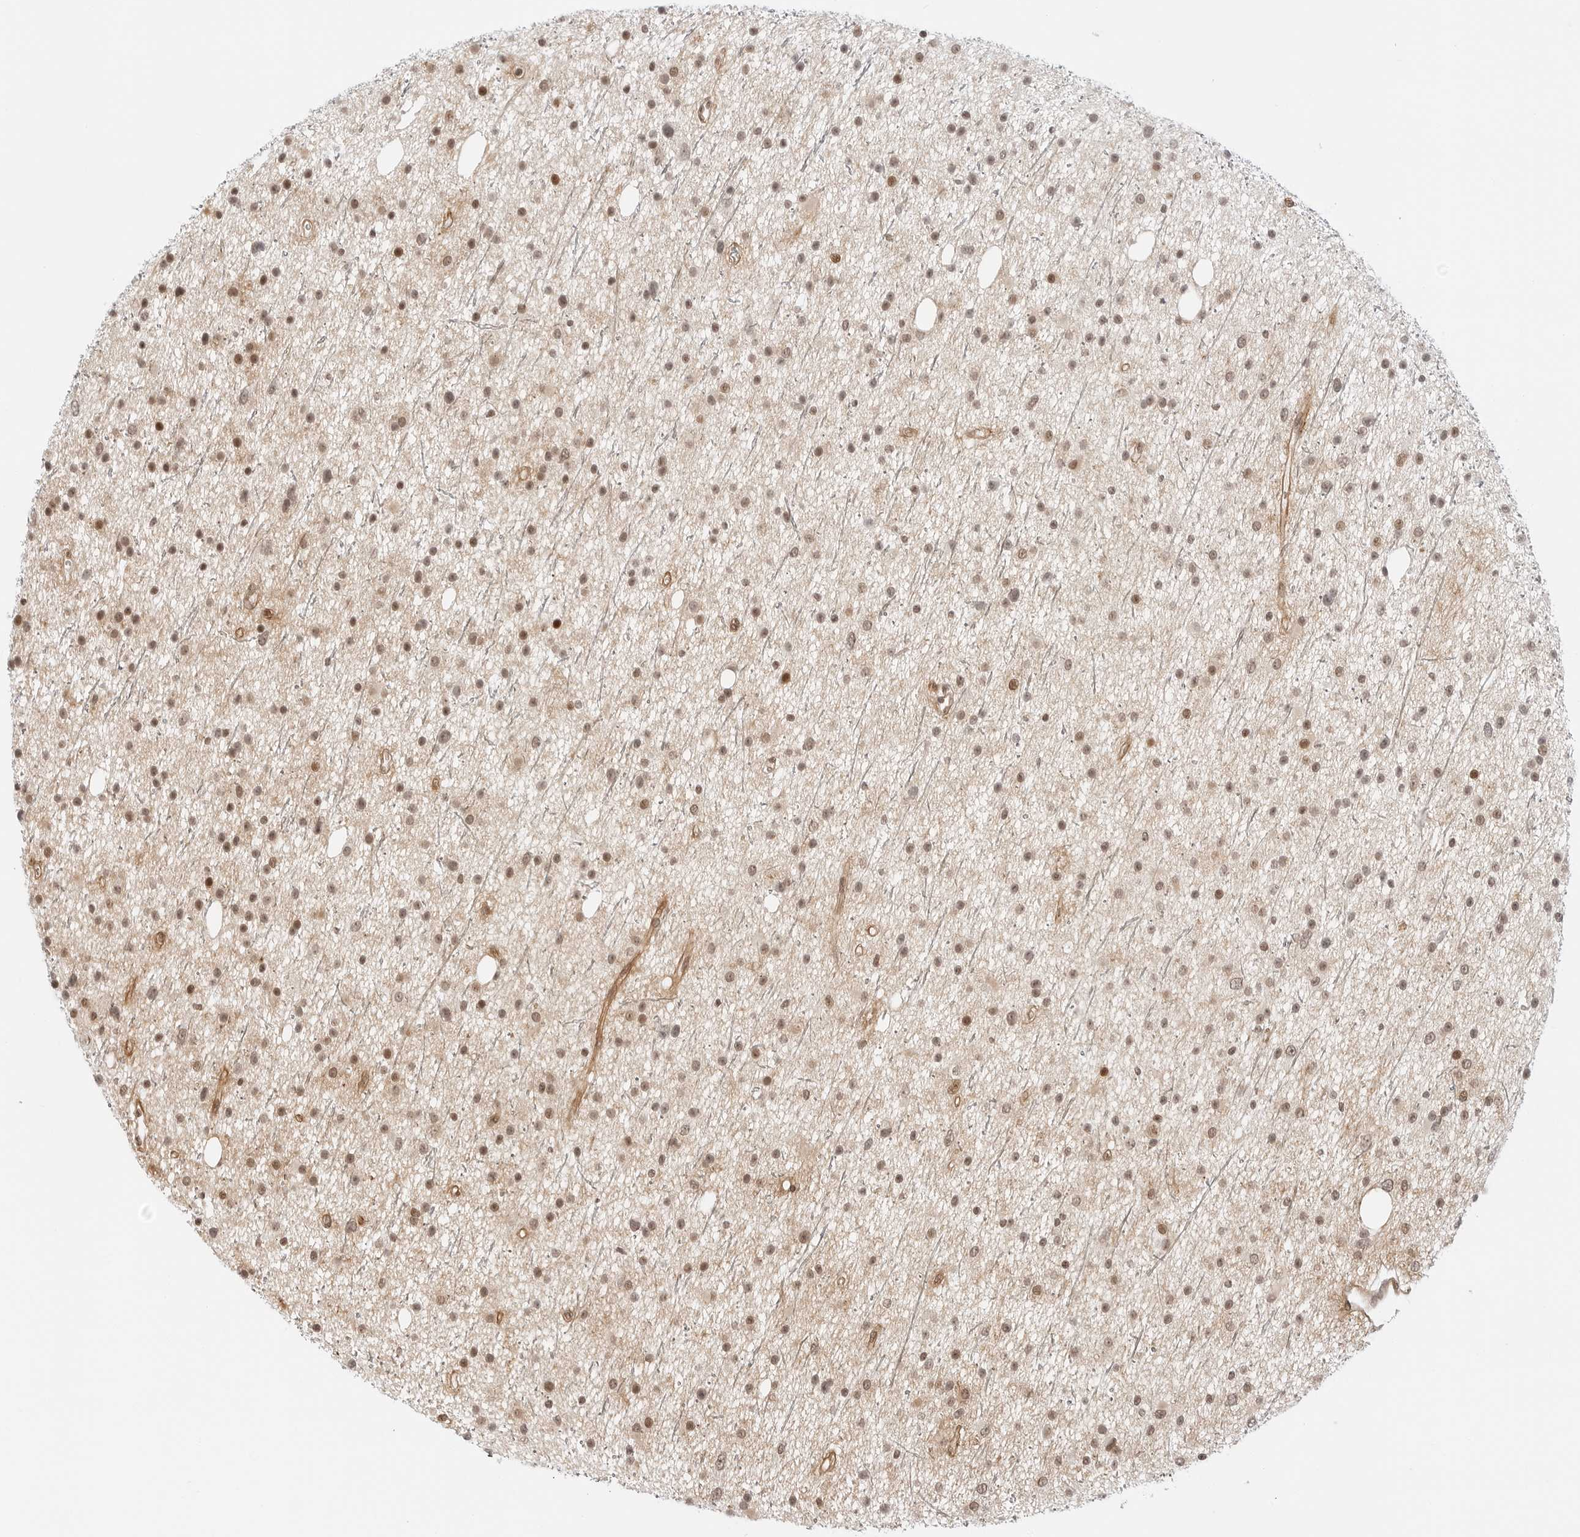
{"staining": {"intensity": "moderate", "quantity": ">75%", "location": "nuclear"}, "tissue": "glioma", "cell_type": "Tumor cells", "image_type": "cancer", "snomed": [{"axis": "morphology", "description": "Glioma, malignant, Low grade"}, {"axis": "topography", "description": "Cerebral cortex"}], "caption": "The micrograph displays staining of glioma, revealing moderate nuclear protein expression (brown color) within tumor cells. The protein is shown in brown color, while the nuclei are stained blue.", "gene": "ZNF613", "patient": {"sex": "female", "age": 39}}